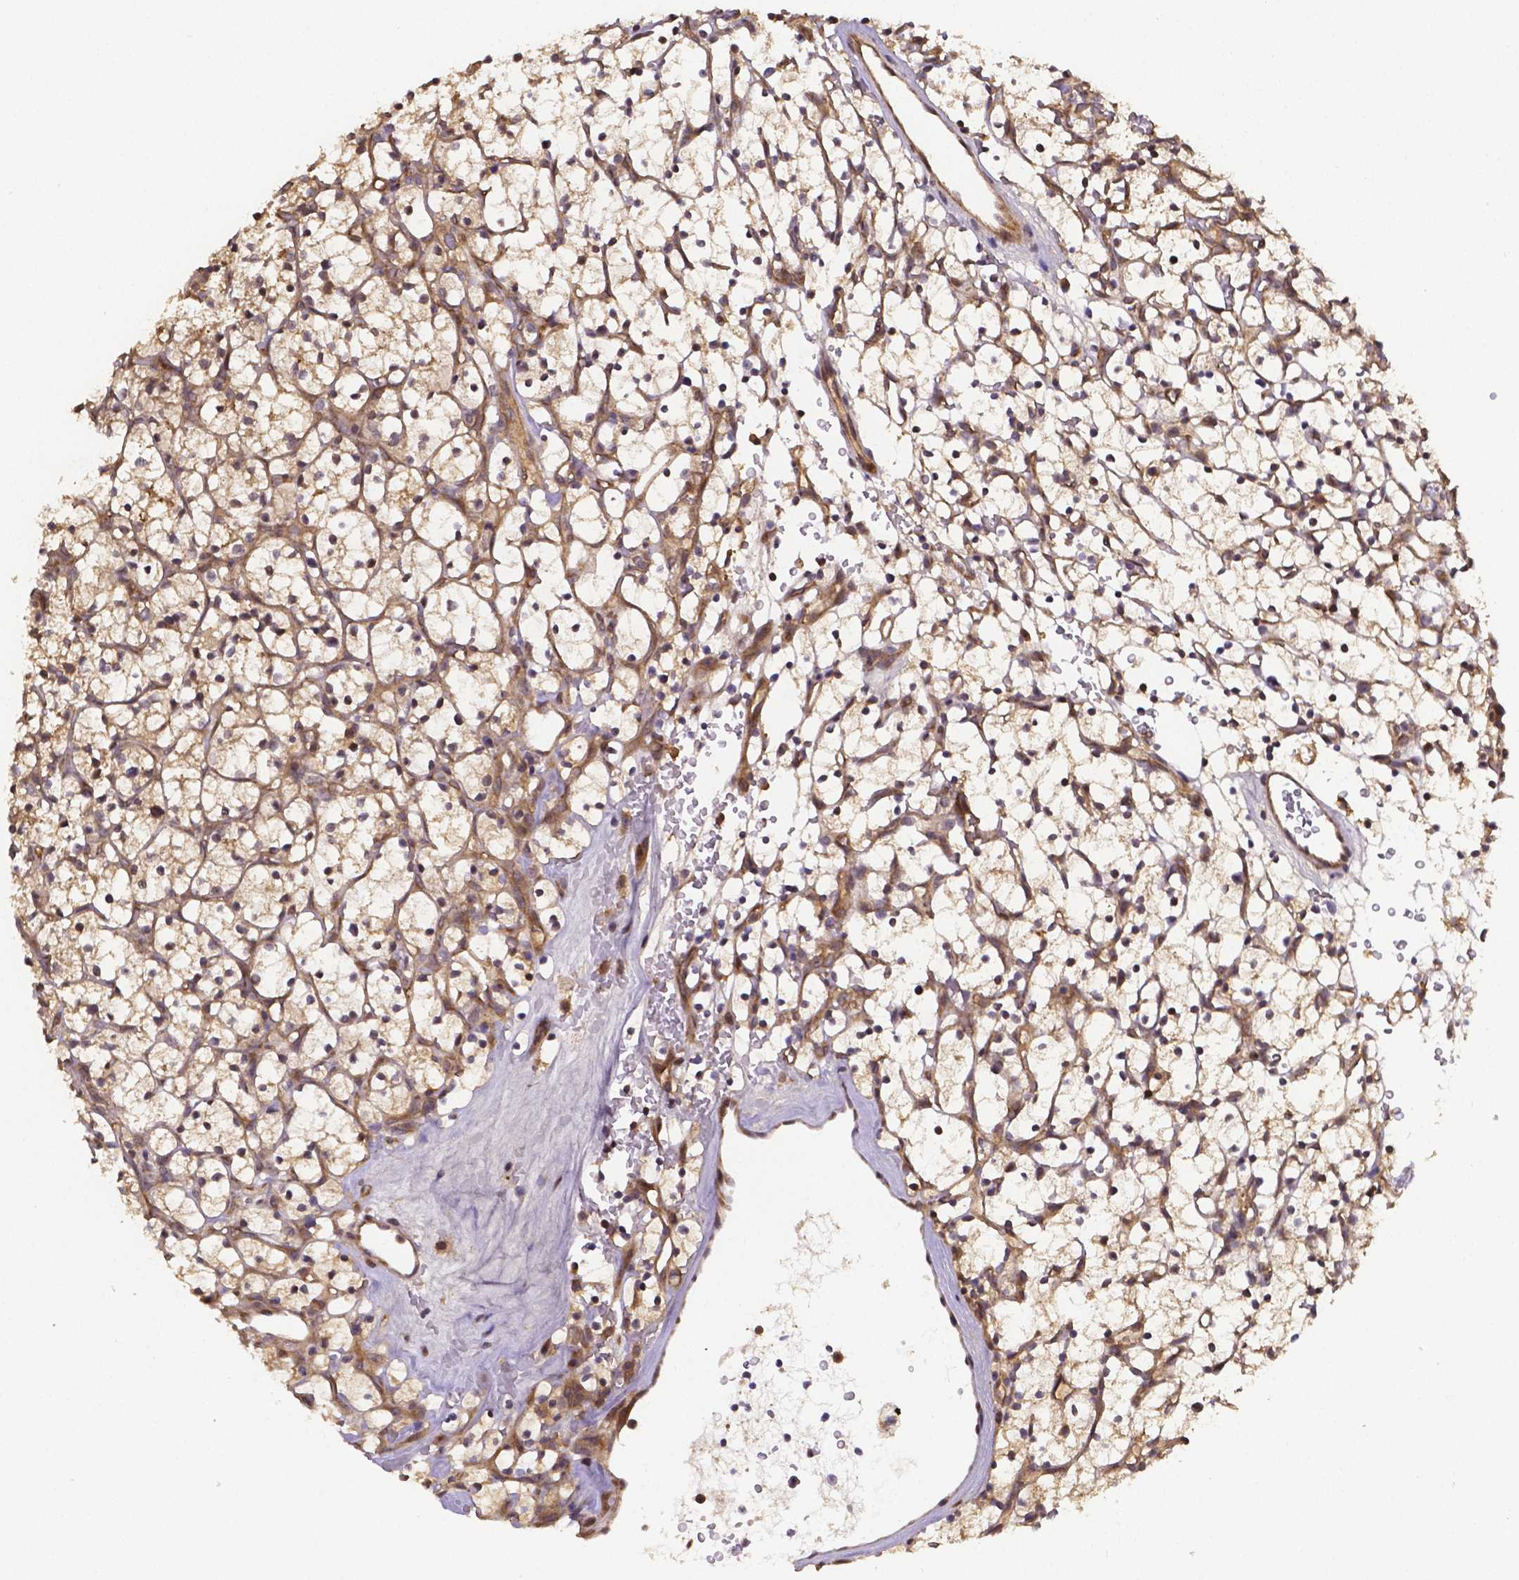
{"staining": {"intensity": "weak", "quantity": ">75%", "location": "cytoplasmic/membranous"}, "tissue": "renal cancer", "cell_type": "Tumor cells", "image_type": "cancer", "snomed": [{"axis": "morphology", "description": "Adenocarcinoma, NOS"}, {"axis": "topography", "description": "Kidney"}], "caption": "IHC micrograph of neoplastic tissue: adenocarcinoma (renal) stained using immunohistochemistry shows low levels of weak protein expression localized specifically in the cytoplasmic/membranous of tumor cells, appearing as a cytoplasmic/membranous brown color.", "gene": "RNF123", "patient": {"sex": "female", "age": 64}}